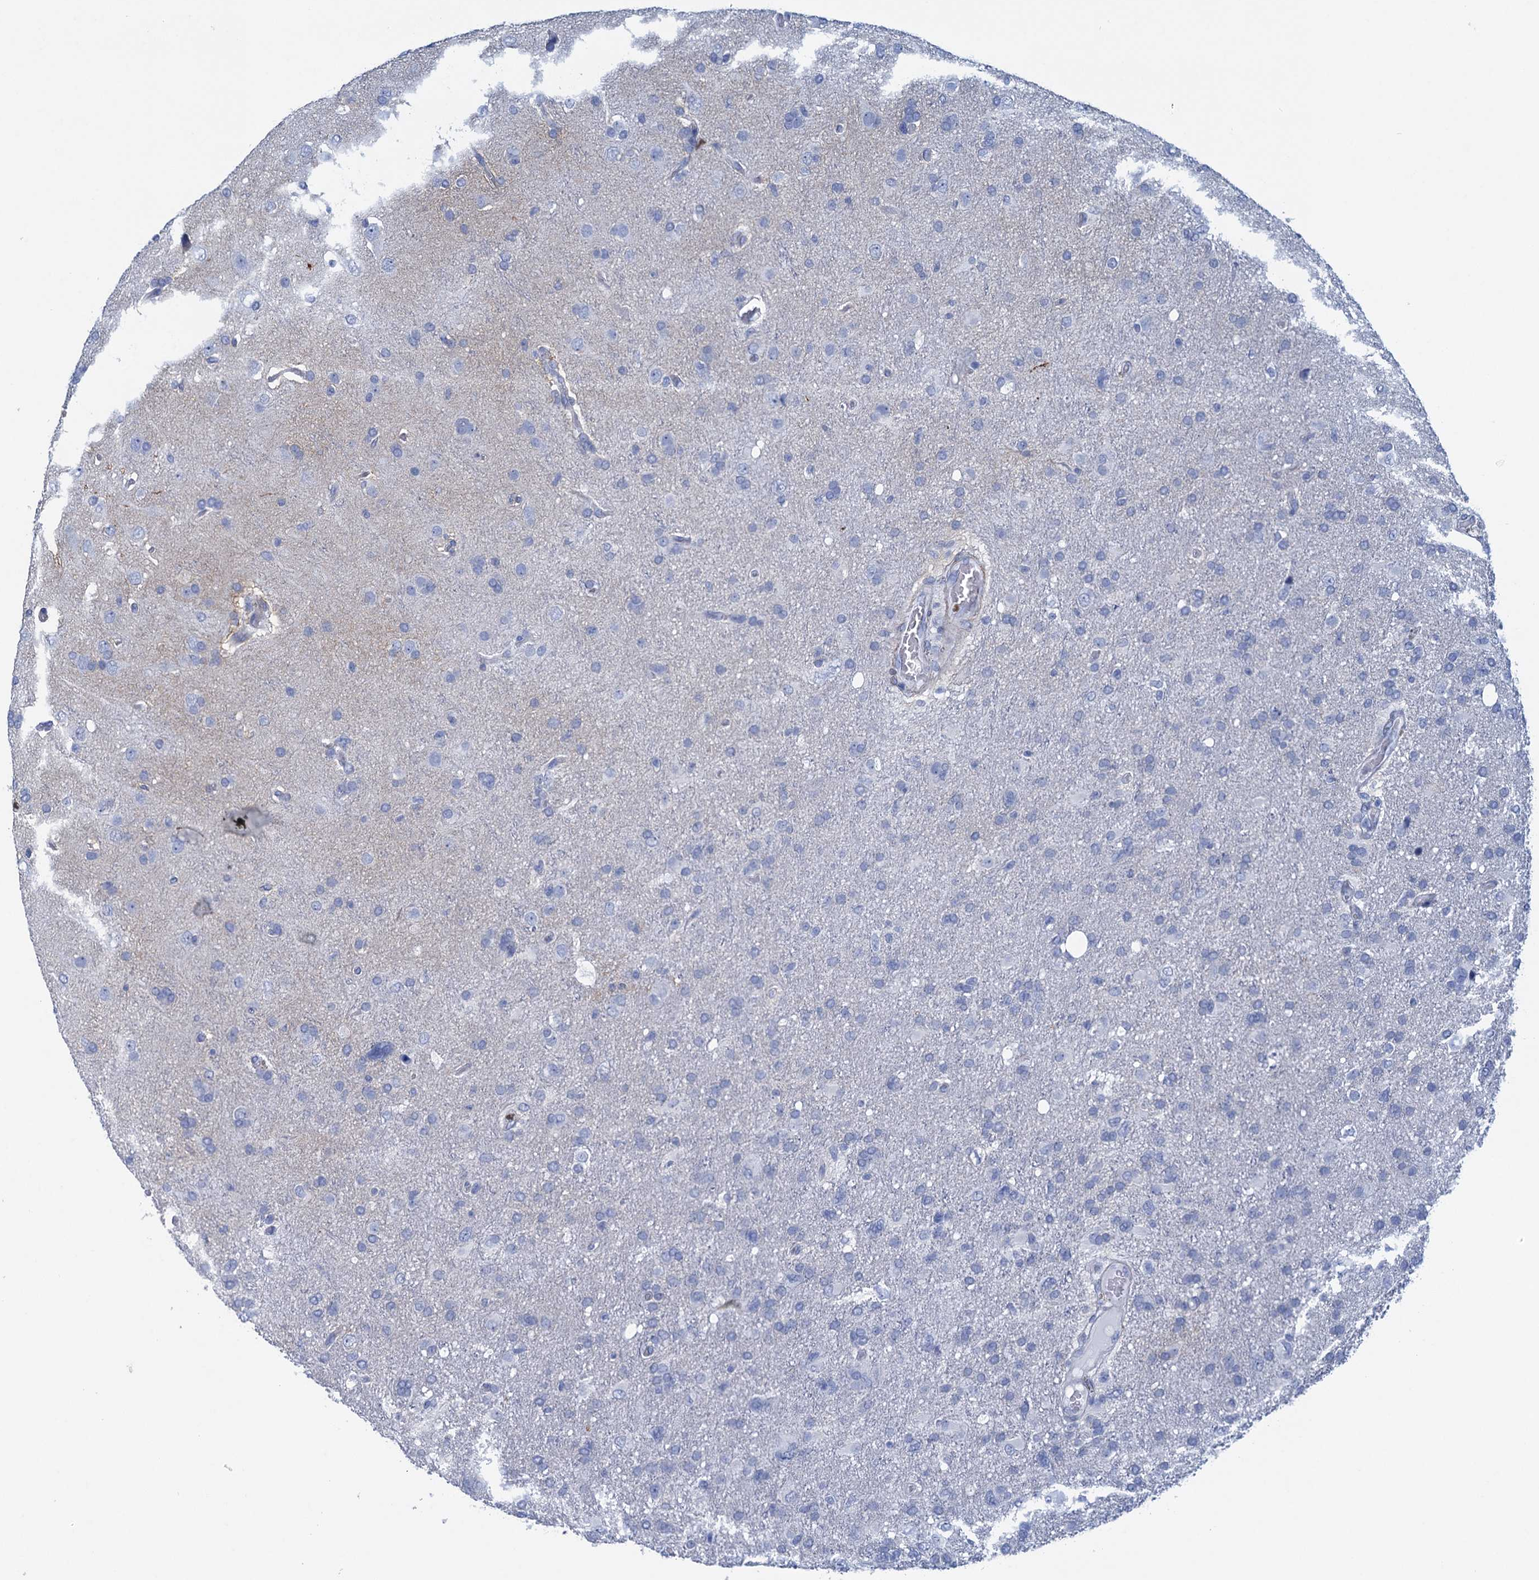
{"staining": {"intensity": "negative", "quantity": "none", "location": "none"}, "tissue": "glioma", "cell_type": "Tumor cells", "image_type": "cancer", "snomed": [{"axis": "morphology", "description": "Glioma, malignant, High grade"}, {"axis": "topography", "description": "Brain"}], "caption": "IHC of human glioma exhibits no positivity in tumor cells. (Immunohistochemistry (ihc), brightfield microscopy, high magnification).", "gene": "RHCG", "patient": {"sex": "male", "age": 61}}